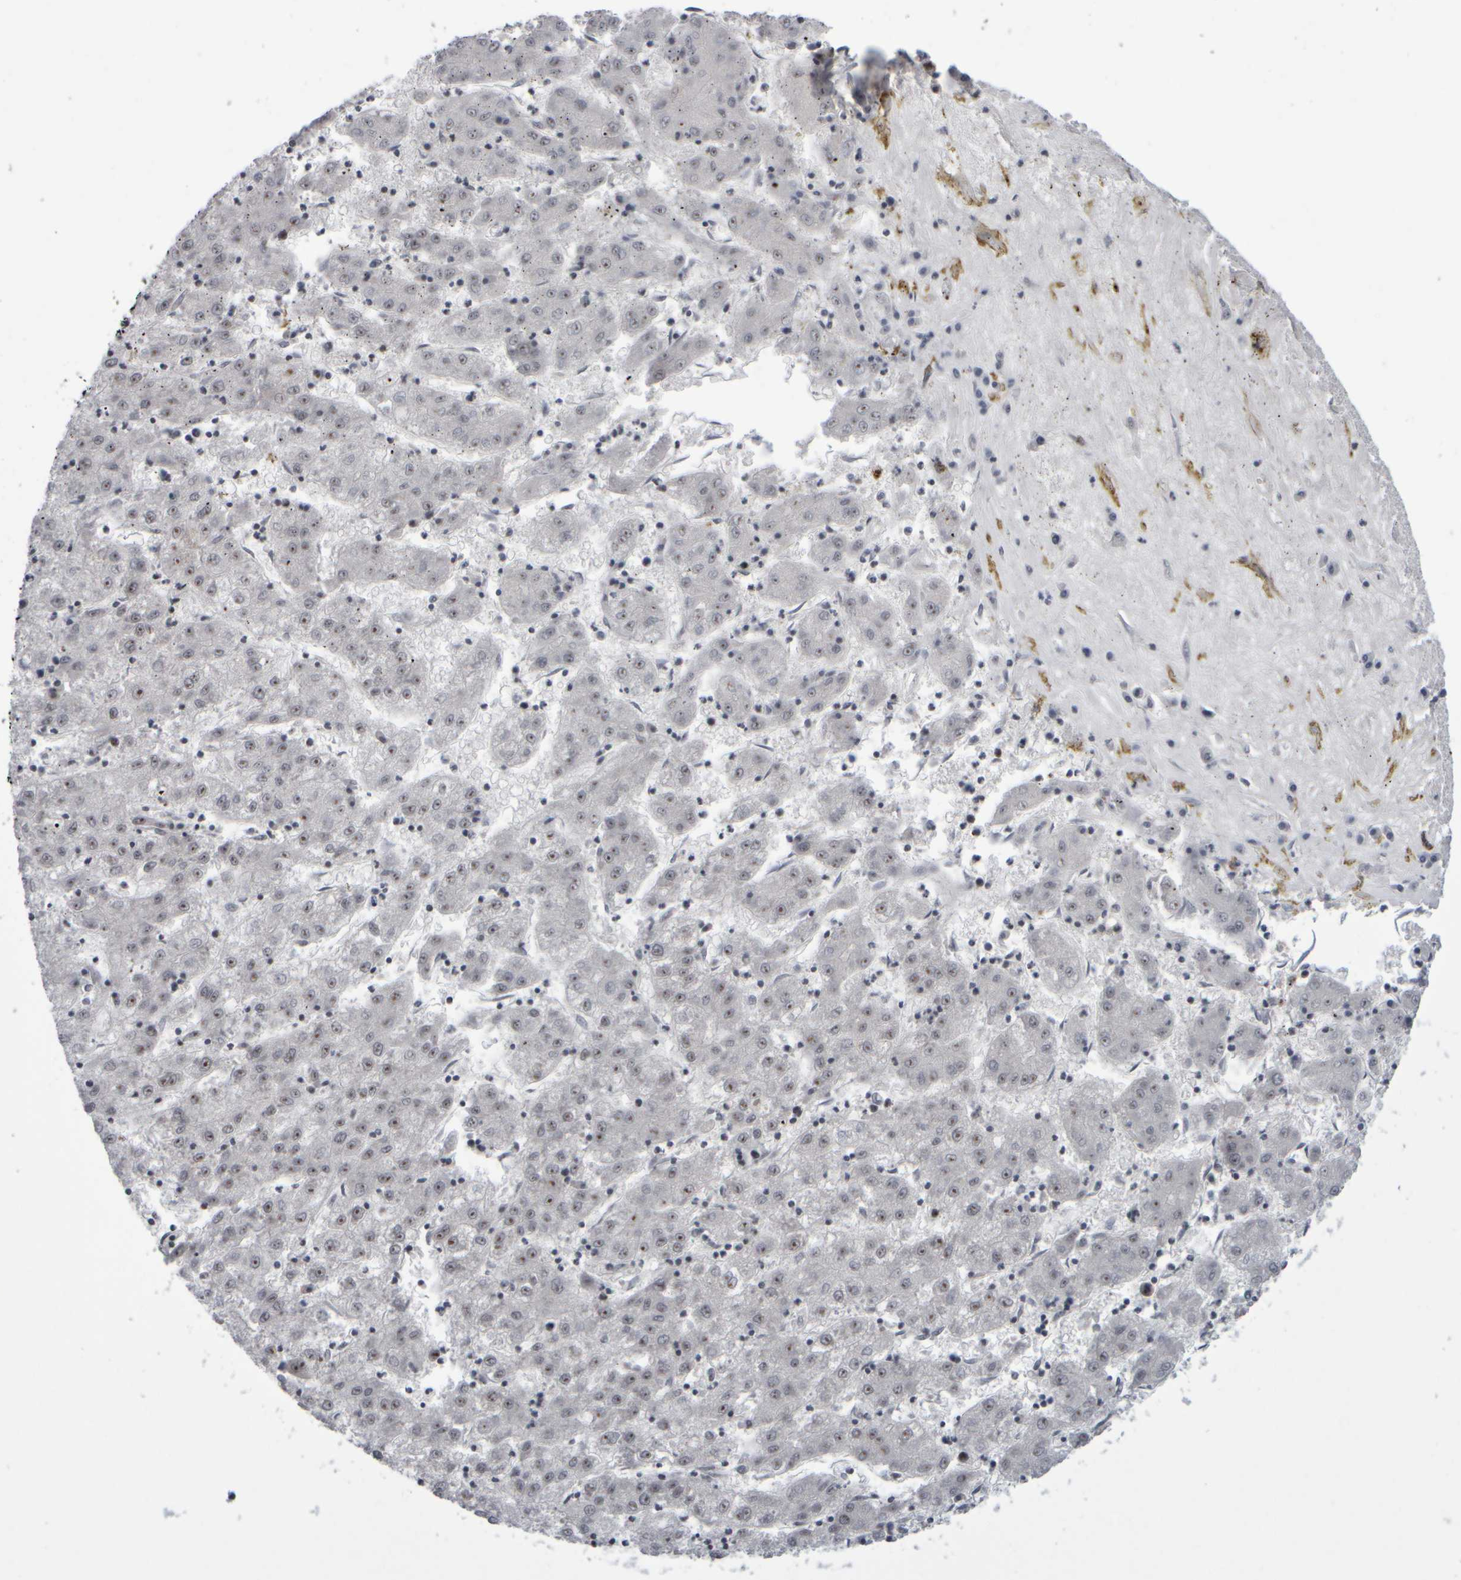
{"staining": {"intensity": "weak", "quantity": "<25%", "location": "nuclear"}, "tissue": "liver cancer", "cell_type": "Tumor cells", "image_type": "cancer", "snomed": [{"axis": "morphology", "description": "Carcinoma, Hepatocellular, NOS"}, {"axis": "topography", "description": "Liver"}], "caption": "DAB immunohistochemical staining of human hepatocellular carcinoma (liver) demonstrates no significant positivity in tumor cells.", "gene": "SURF6", "patient": {"sex": "male", "age": 72}}